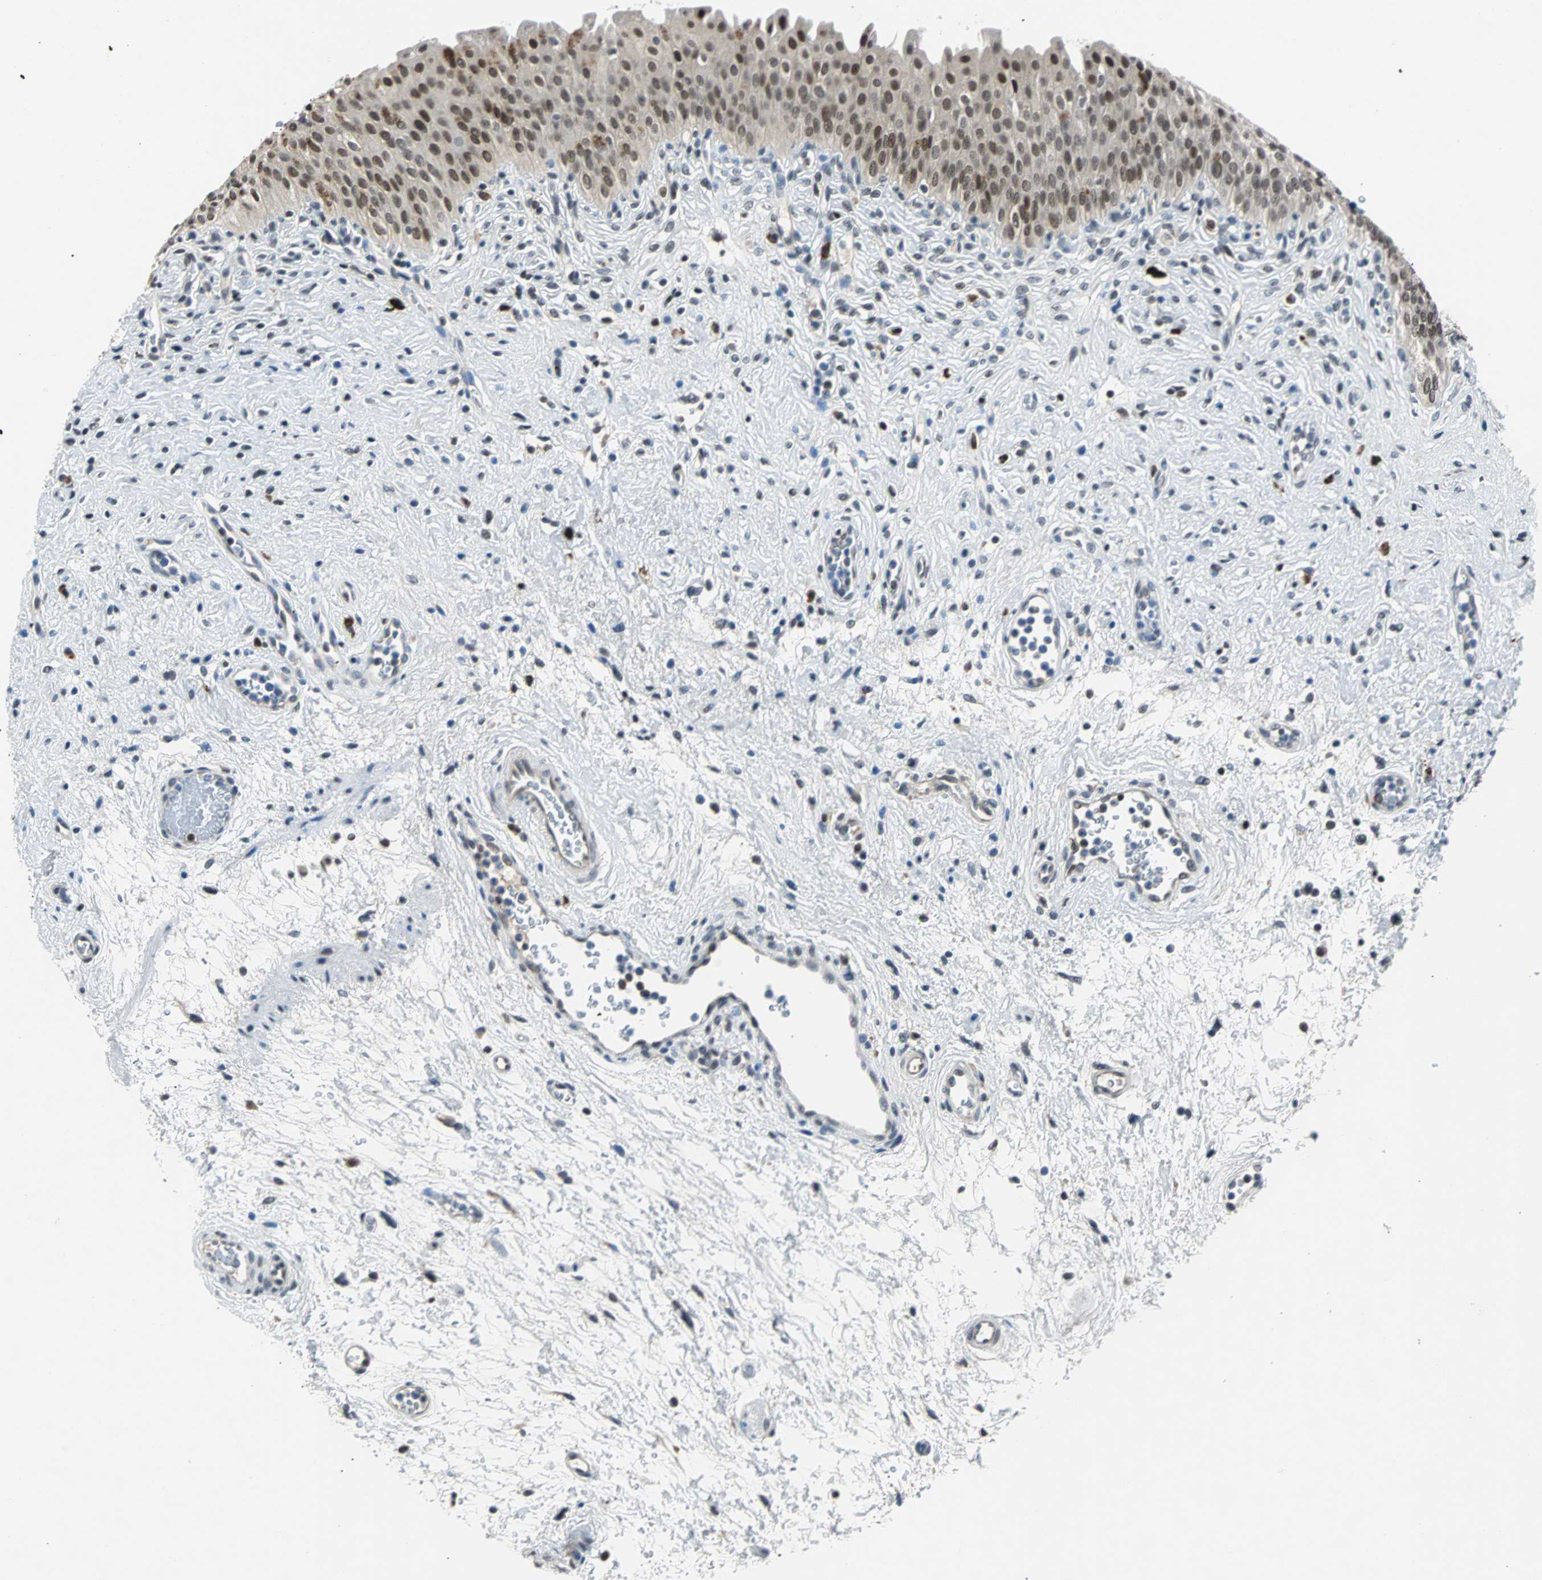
{"staining": {"intensity": "strong", "quantity": ">75%", "location": "nuclear"}, "tissue": "urinary bladder", "cell_type": "Urothelial cells", "image_type": "normal", "snomed": [{"axis": "morphology", "description": "Normal tissue, NOS"}, {"axis": "morphology", "description": "Urothelial carcinoma, High grade"}, {"axis": "topography", "description": "Urinary bladder"}], "caption": "Immunohistochemistry (DAB) staining of unremarkable urinary bladder reveals strong nuclear protein positivity in approximately >75% of urothelial cells.", "gene": "USP28", "patient": {"sex": "male", "age": 46}}